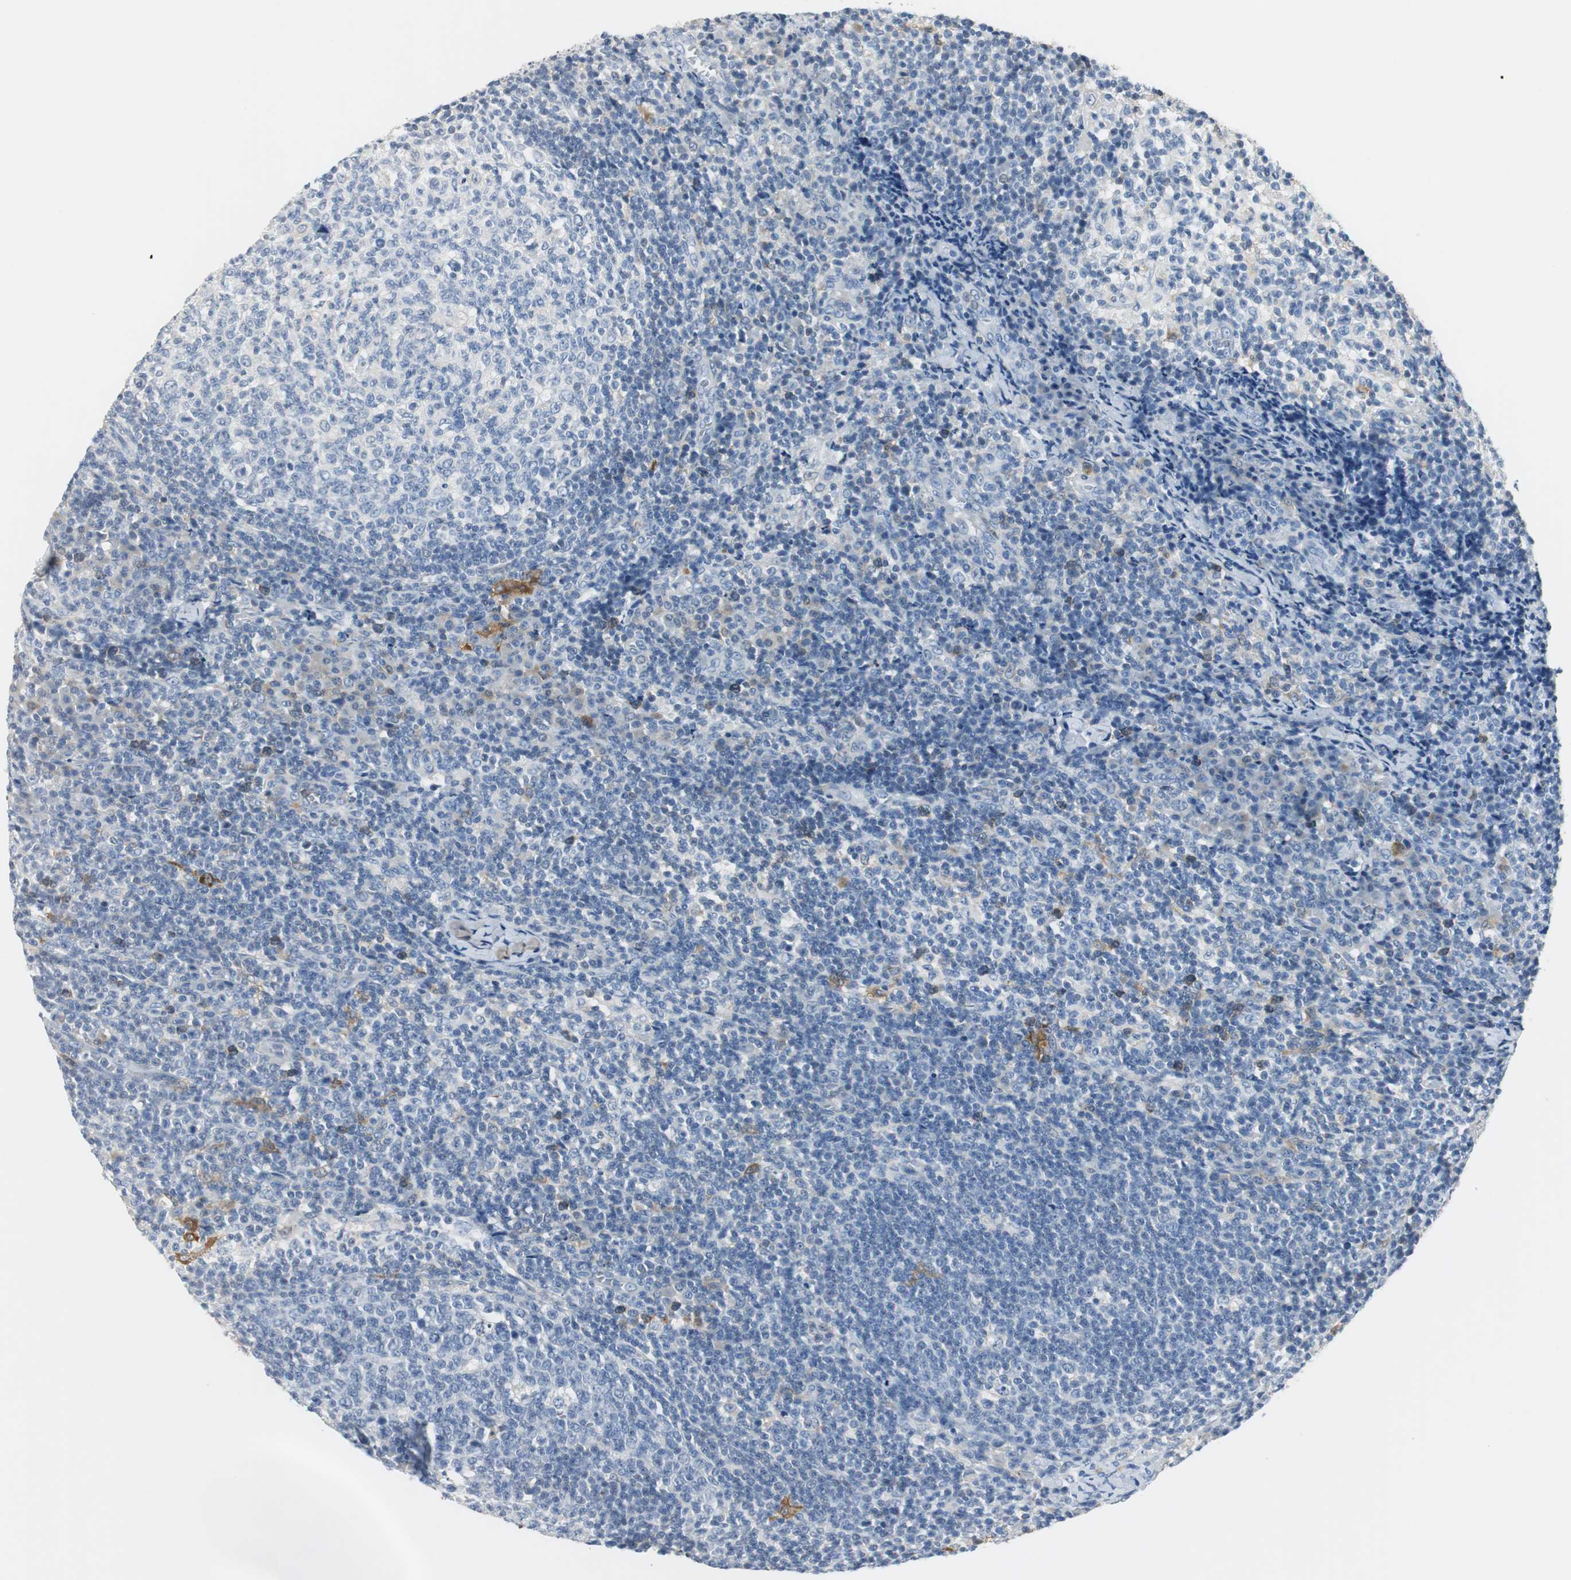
{"staining": {"intensity": "negative", "quantity": "none", "location": "none"}, "tissue": "lymph node", "cell_type": "Germinal center cells", "image_type": "normal", "snomed": [{"axis": "morphology", "description": "Normal tissue, NOS"}, {"axis": "morphology", "description": "Inflammation, NOS"}, {"axis": "topography", "description": "Lymph node"}], "caption": "The micrograph demonstrates no significant positivity in germinal center cells of lymph node. (Stains: DAB (3,3'-diaminobenzidine) IHC with hematoxylin counter stain, Microscopy: brightfield microscopy at high magnification).", "gene": "FBP1", "patient": {"sex": "male", "age": 55}}